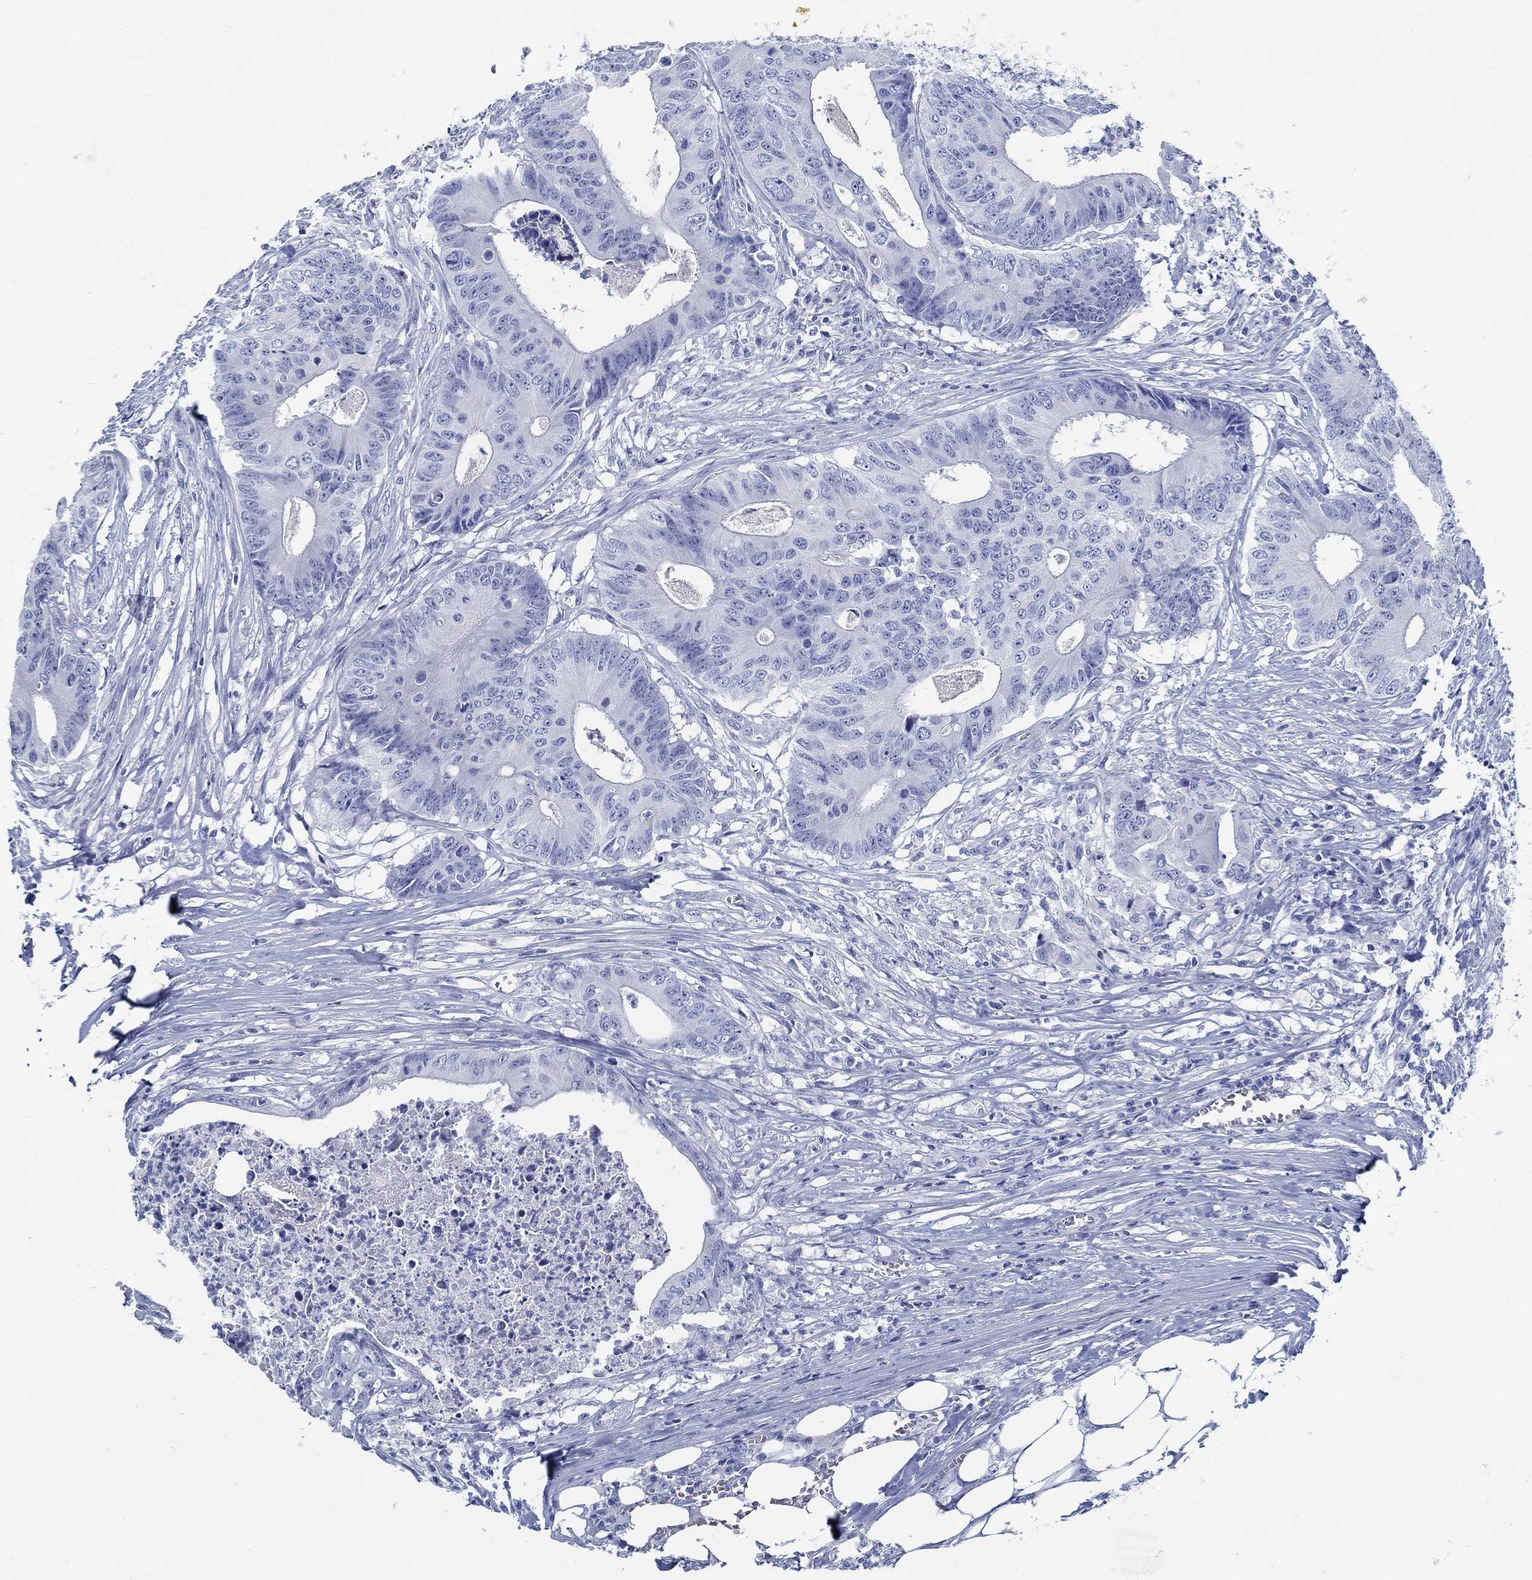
{"staining": {"intensity": "negative", "quantity": "none", "location": "none"}, "tissue": "colorectal cancer", "cell_type": "Tumor cells", "image_type": "cancer", "snomed": [{"axis": "morphology", "description": "Adenocarcinoma, NOS"}, {"axis": "topography", "description": "Colon"}], "caption": "Immunohistochemistry micrograph of colorectal cancer (adenocarcinoma) stained for a protein (brown), which displays no positivity in tumor cells.", "gene": "SLC45A1", "patient": {"sex": "male", "age": 84}}